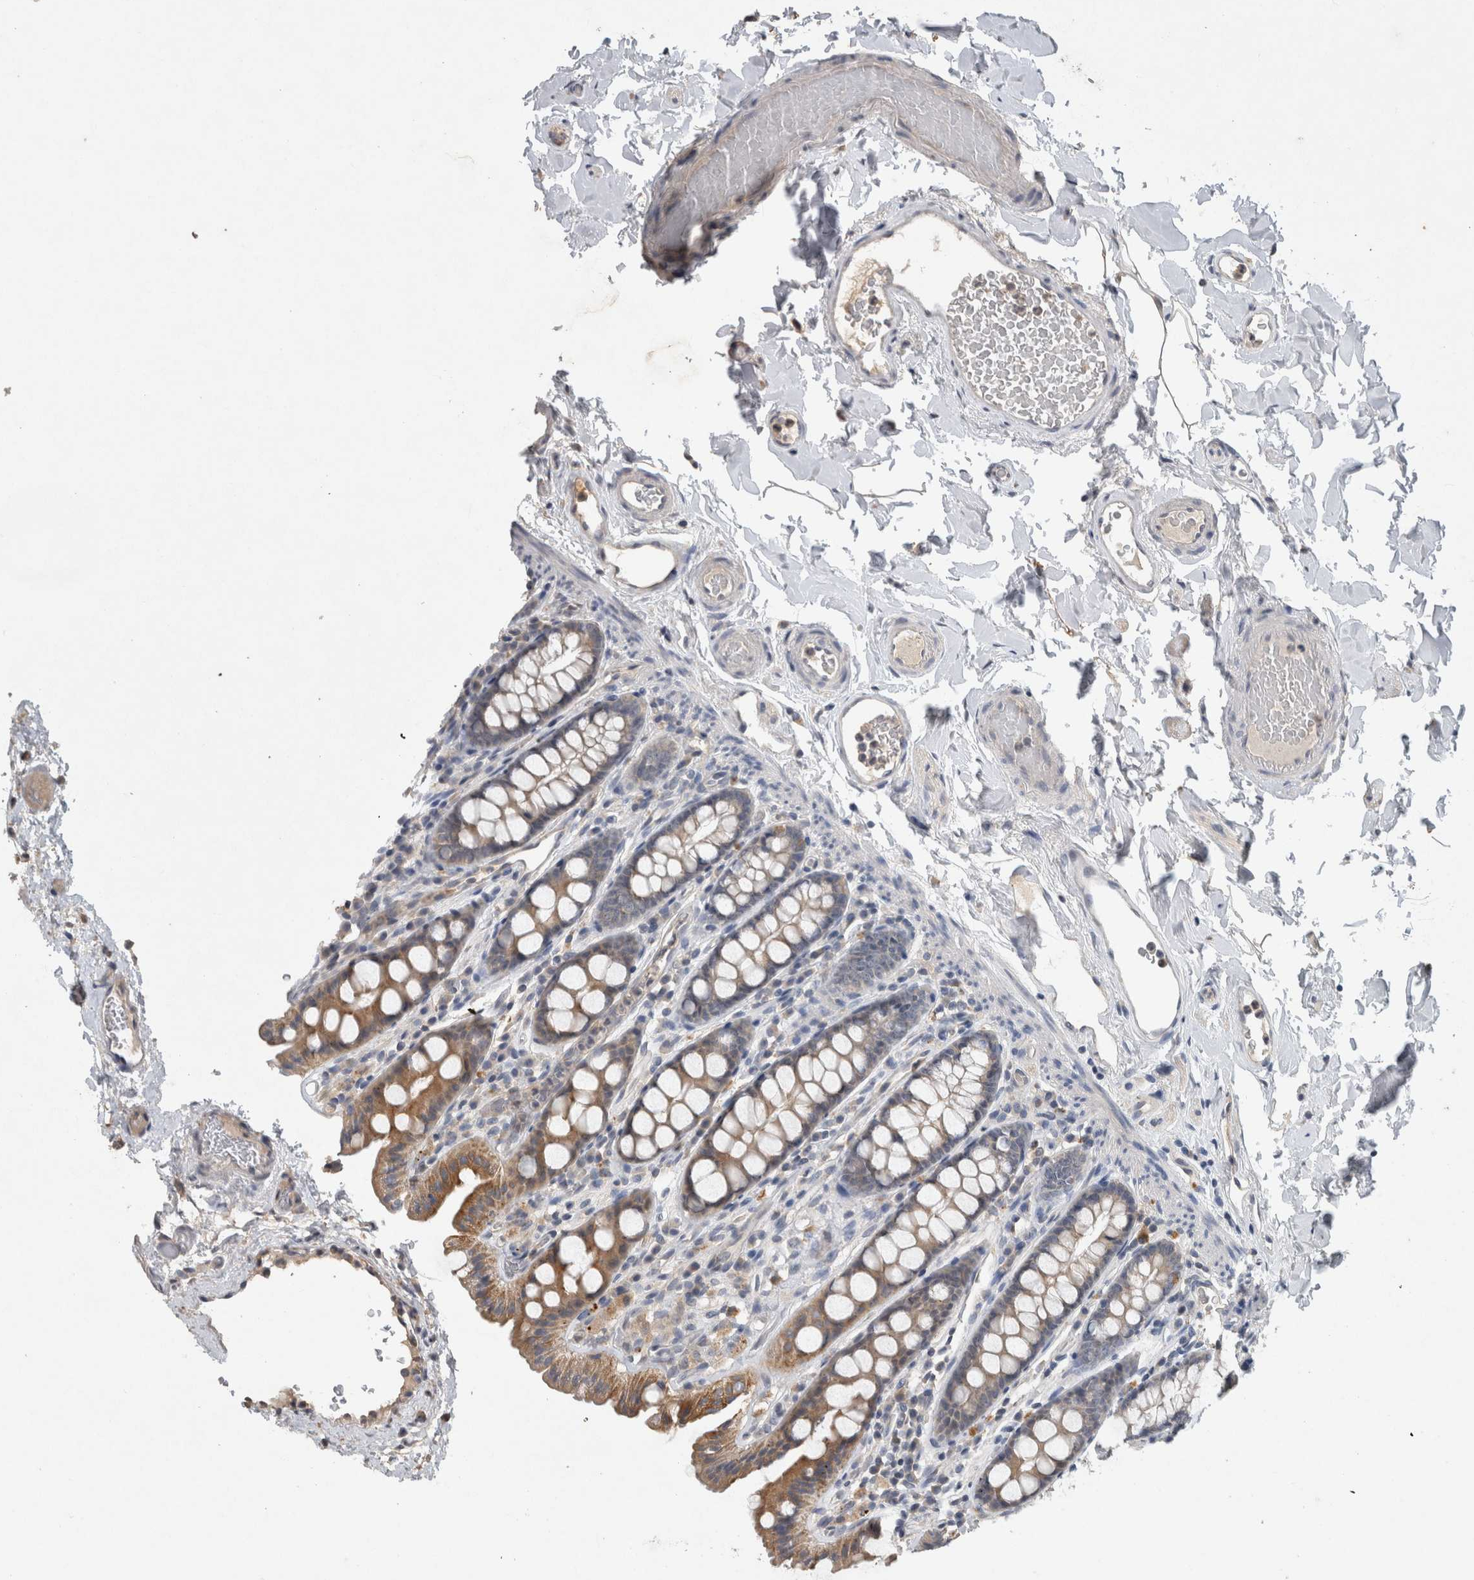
{"staining": {"intensity": "negative", "quantity": "none", "location": "none"}, "tissue": "colon", "cell_type": "Endothelial cells", "image_type": "normal", "snomed": [{"axis": "morphology", "description": "Normal tissue, NOS"}, {"axis": "topography", "description": "Colon"}, {"axis": "topography", "description": "Peripheral nerve tissue"}], "caption": "Immunohistochemistry (IHC) histopathology image of unremarkable colon: colon stained with DAB (3,3'-diaminobenzidine) shows no significant protein positivity in endothelial cells.", "gene": "HEXD", "patient": {"sex": "female", "age": 61}}